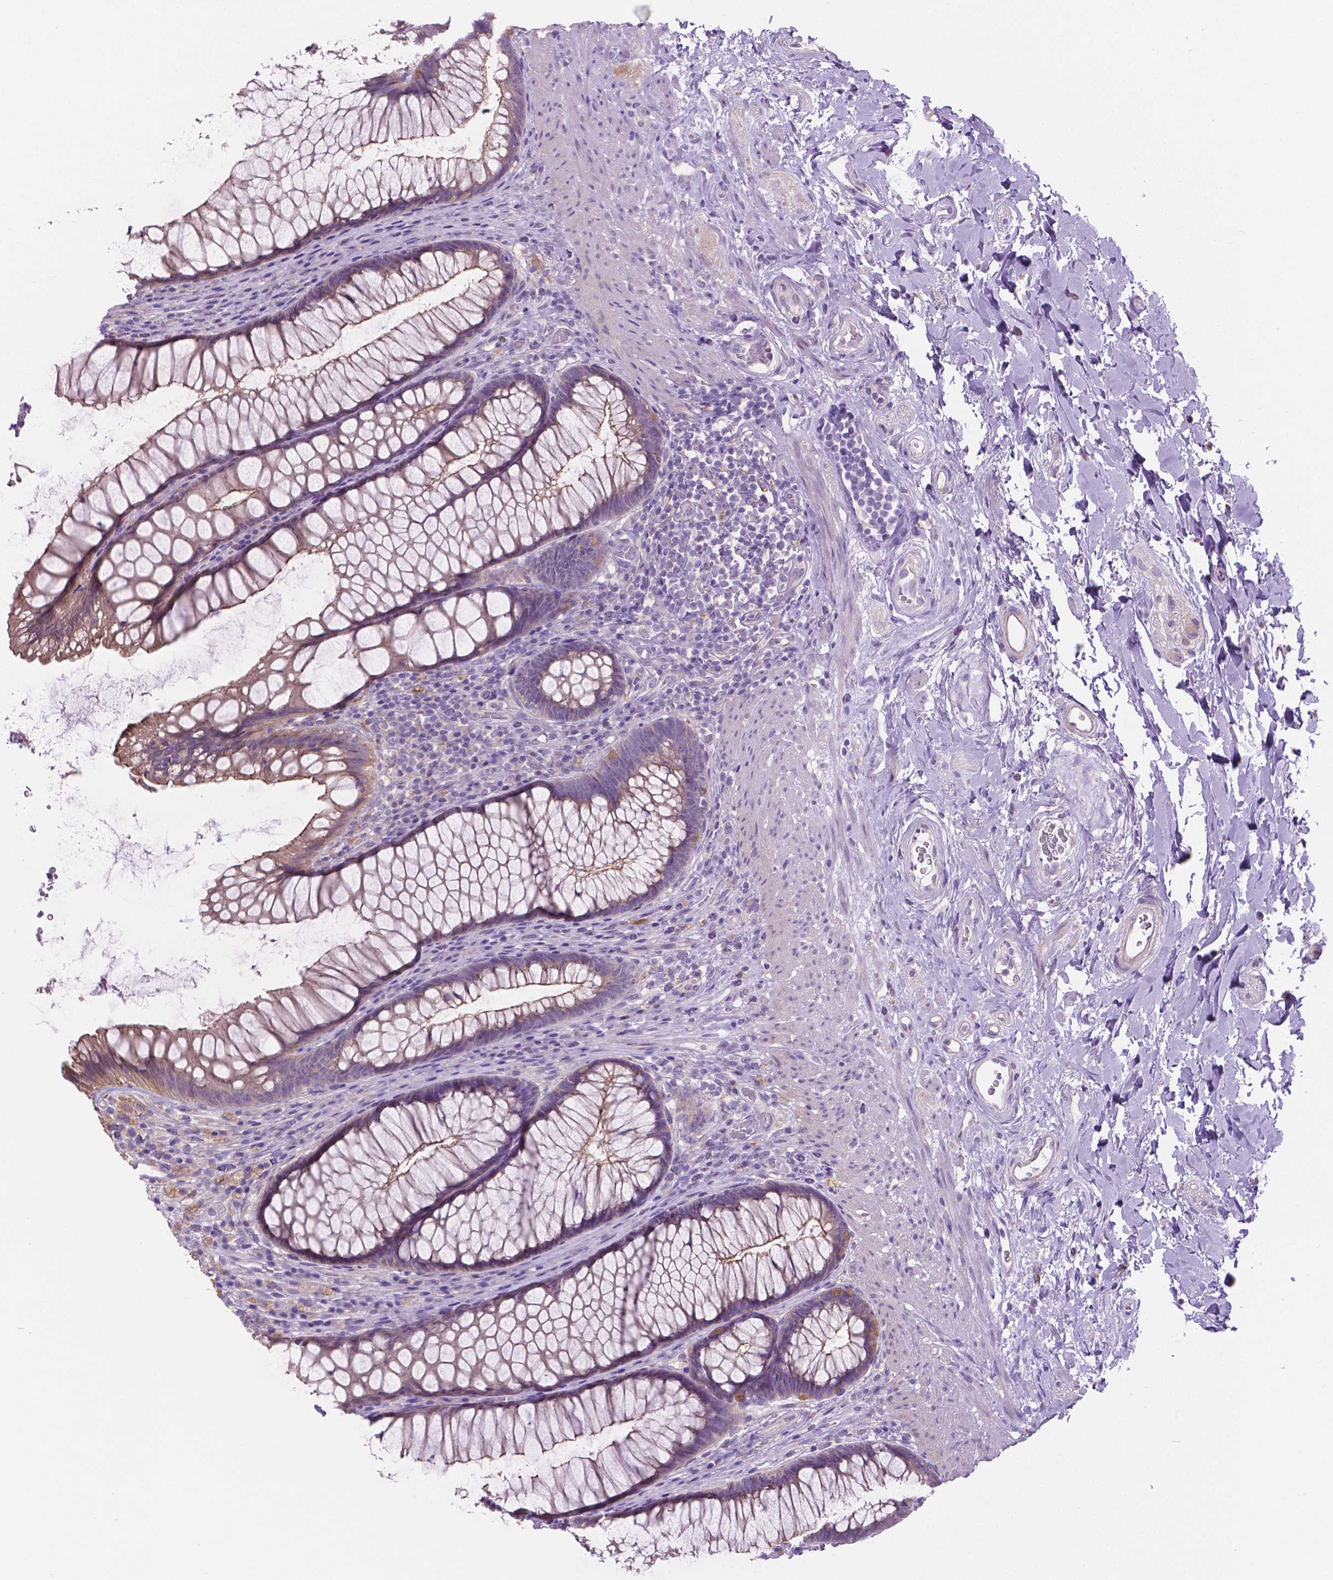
{"staining": {"intensity": "weak", "quantity": "25%-75%", "location": "cytoplasmic/membranous"}, "tissue": "rectum", "cell_type": "Glandular cells", "image_type": "normal", "snomed": [{"axis": "morphology", "description": "Normal tissue, NOS"}, {"axis": "topography", "description": "Smooth muscle"}, {"axis": "topography", "description": "Rectum"}], "caption": "DAB immunohistochemical staining of unremarkable rectum displays weak cytoplasmic/membranous protein expression in approximately 25%-75% of glandular cells.", "gene": "CDH7", "patient": {"sex": "male", "age": 53}}